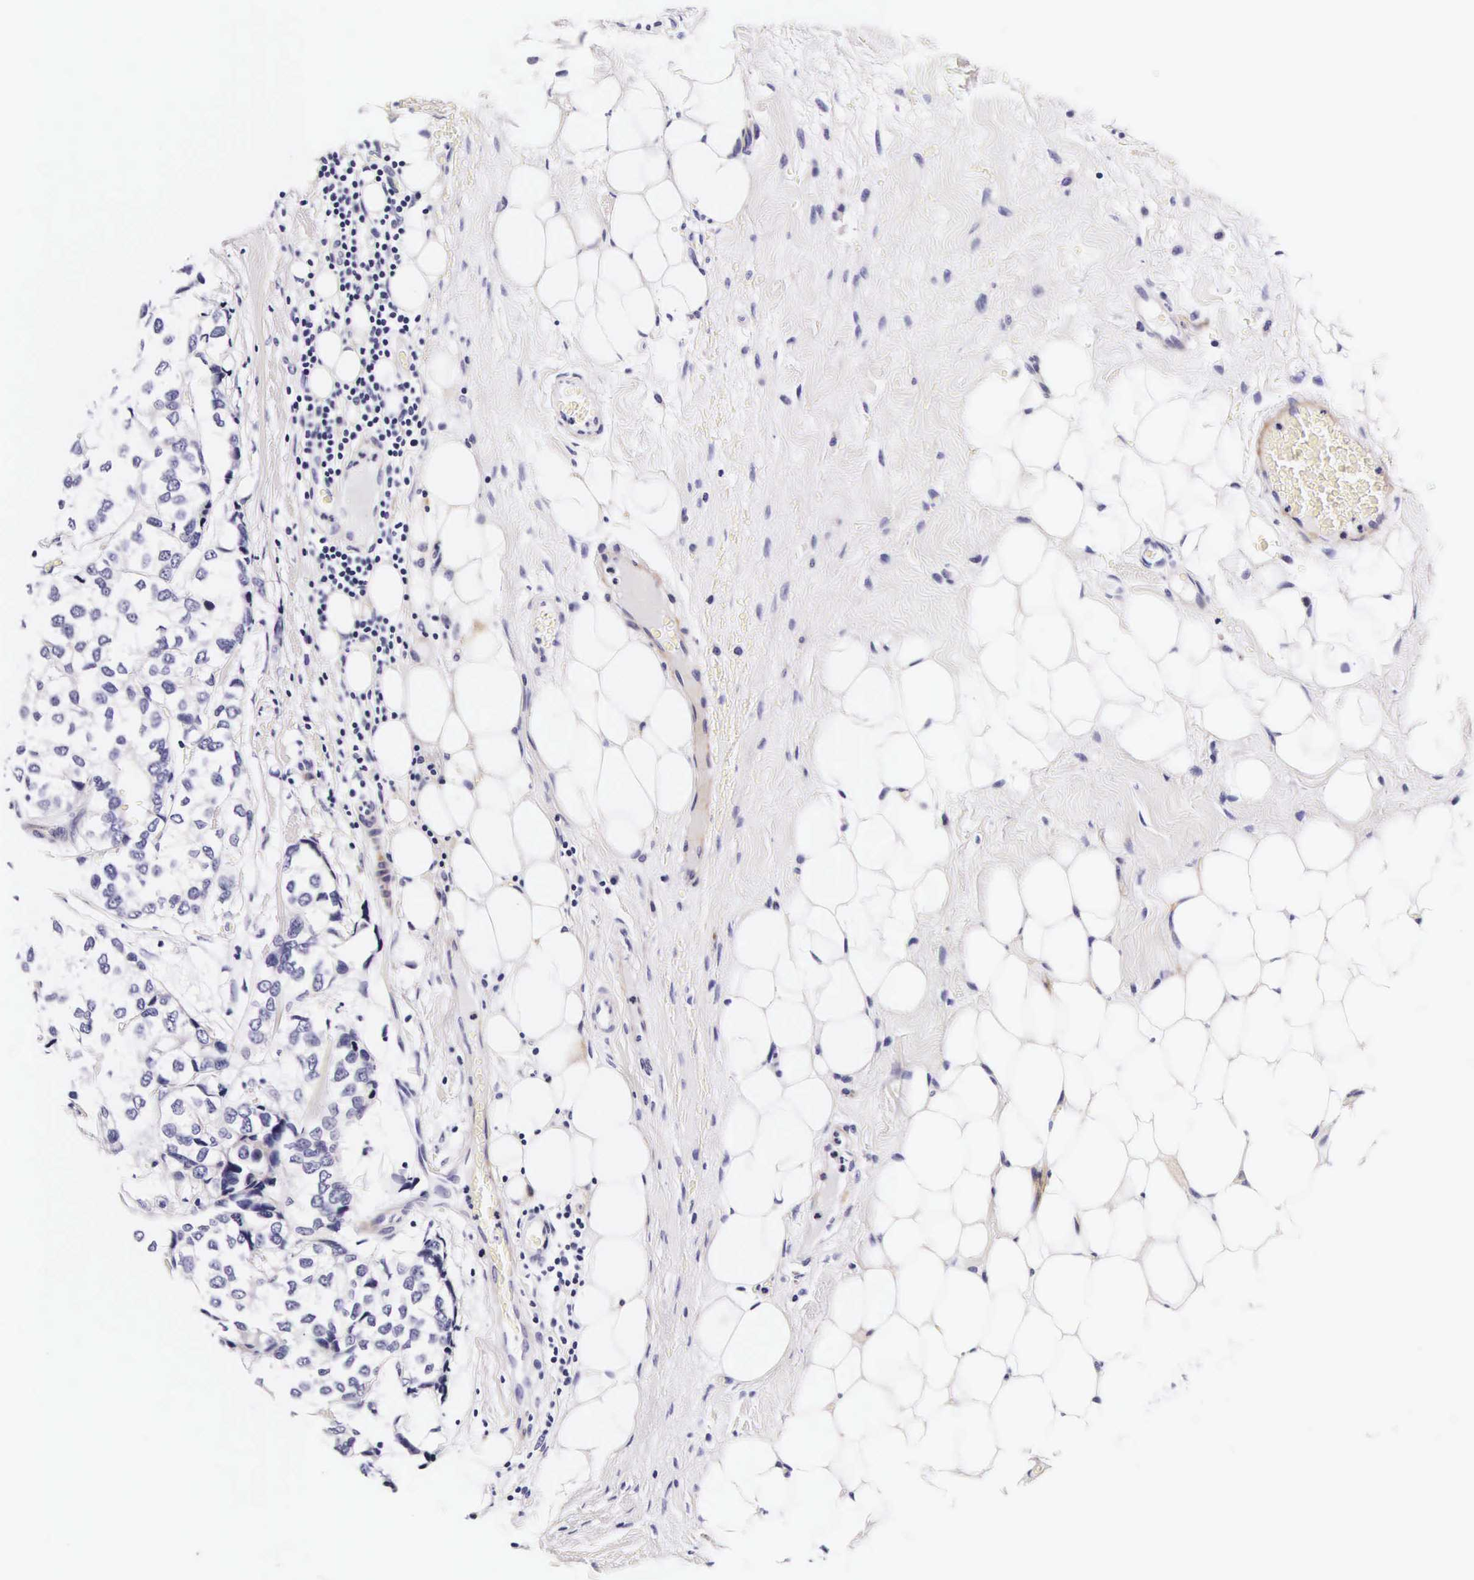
{"staining": {"intensity": "negative", "quantity": "none", "location": "none"}, "tissue": "breast cancer", "cell_type": "Tumor cells", "image_type": "cancer", "snomed": [{"axis": "morphology", "description": "Duct carcinoma"}, {"axis": "topography", "description": "Breast"}], "caption": "There is no significant positivity in tumor cells of breast cancer.", "gene": "UPRT", "patient": {"sex": "female", "age": 68}}